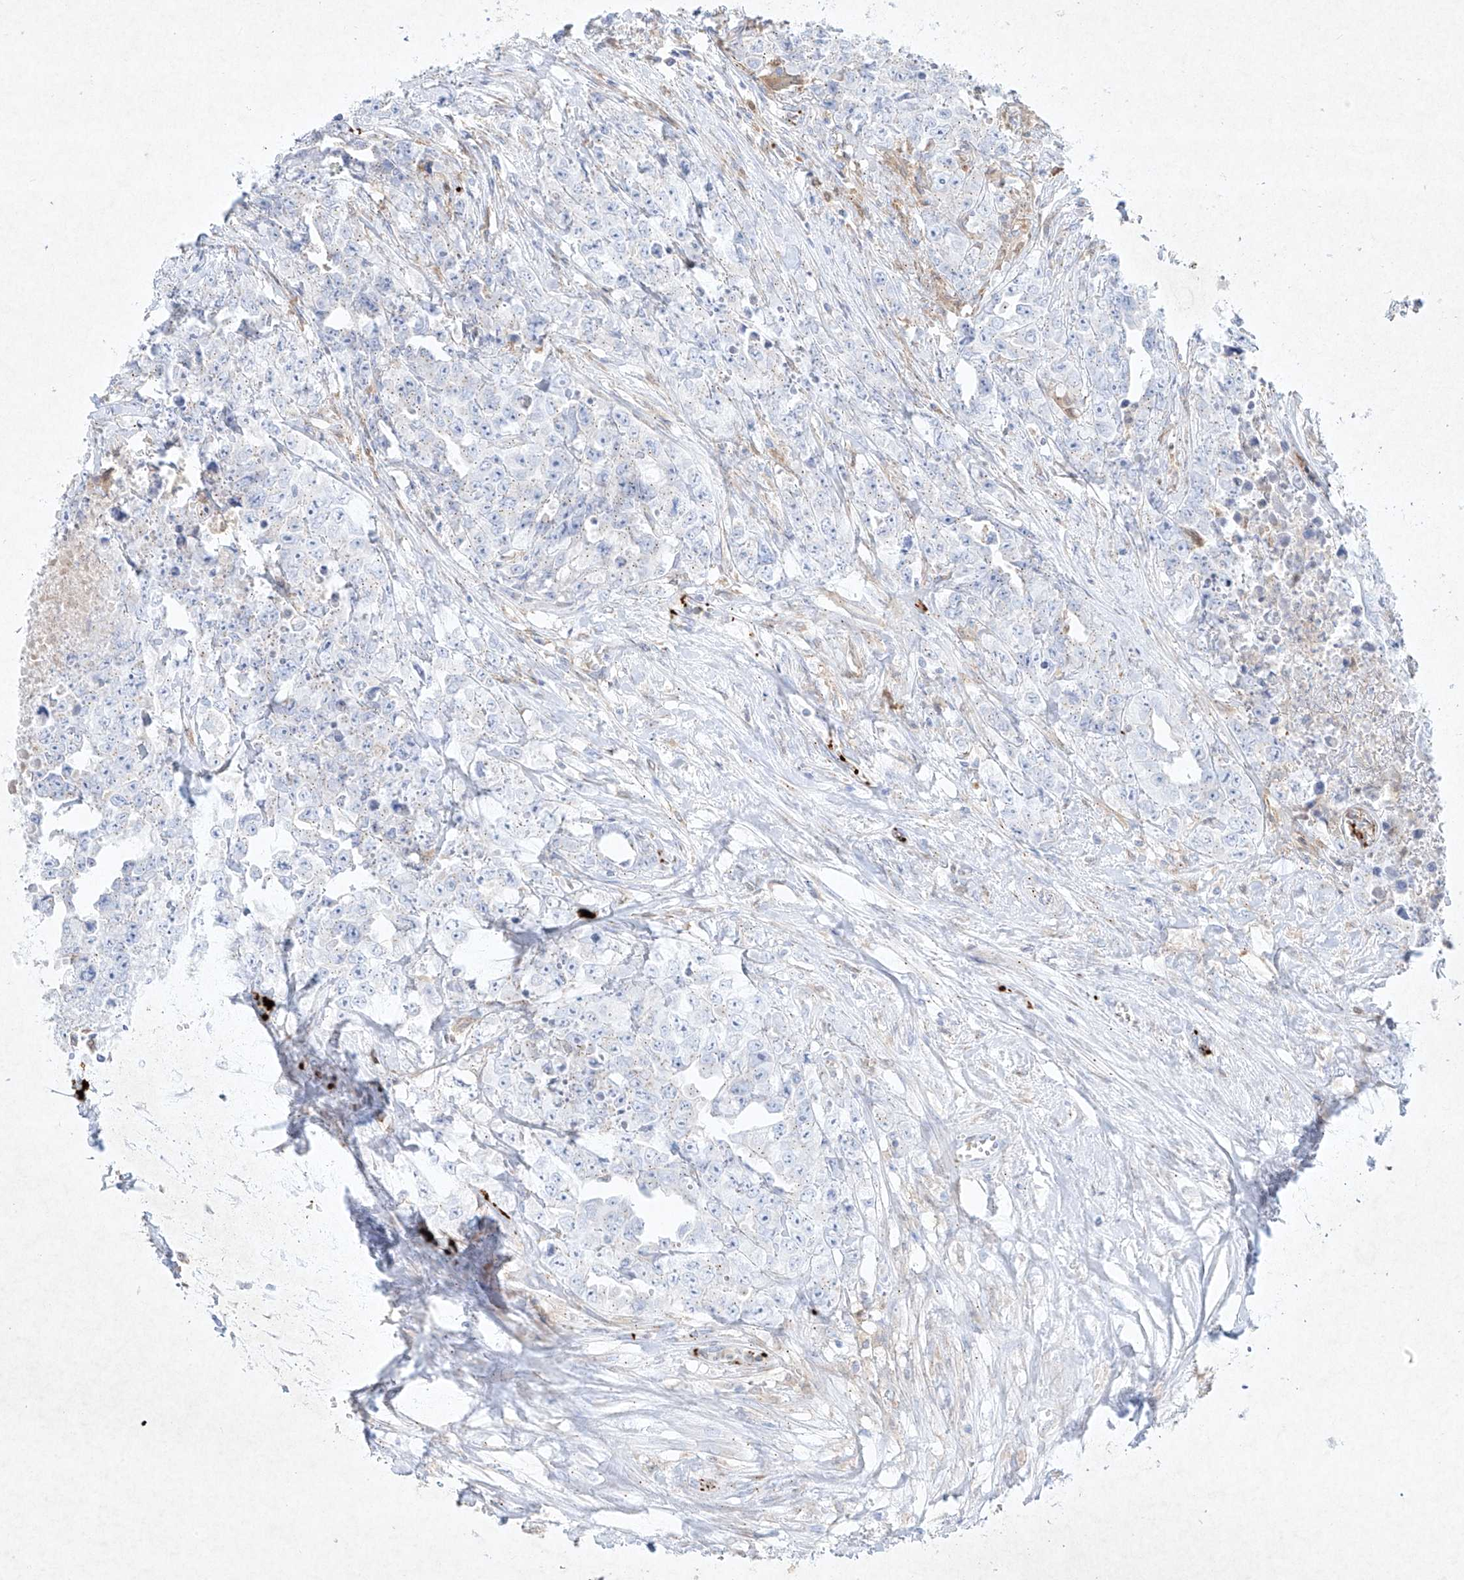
{"staining": {"intensity": "negative", "quantity": "none", "location": "none"}, "tissue": "testis cancer", "cell_type": "Tumor cells", "image_type": "cancer", "snomed": [{"axis": "morphology", "description": "Seminoma, NOS"}, {"axis": "morphology", "description": "Carcinoma, Embryonal, NOS"}, {"axis": "topography", "description": "Testis"}], "caption": "This is a histopathology image of immunohistochemistry (IHC) staining of testis cancer, which shows no expression in tumor cells. (DAB immunohistochemistry (IHC), high magnification).", "gene": "PLEK", "patient": {"sex": "male", "age": 43}}